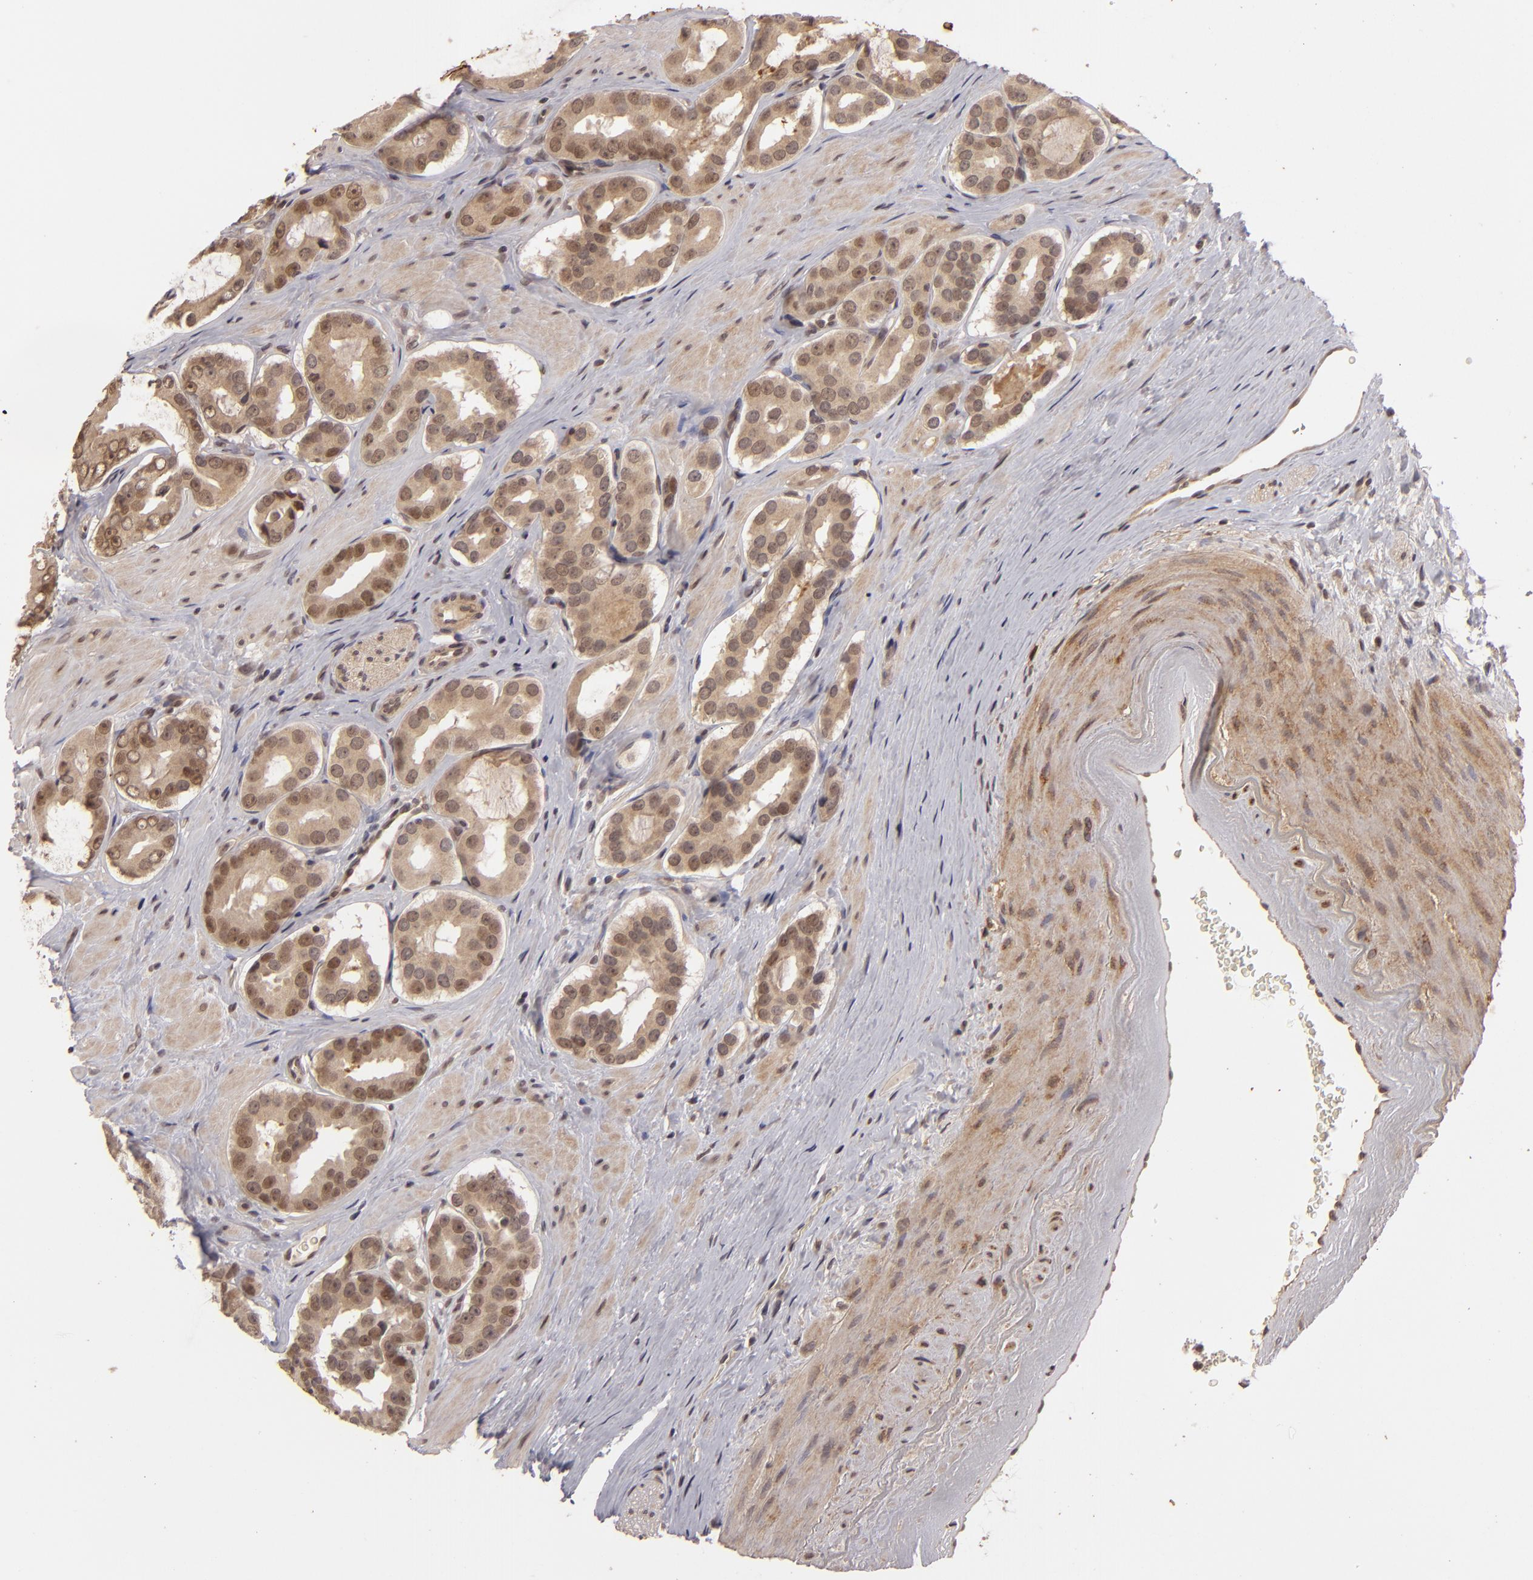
{"staining": {"intensity": "moderate", "quantity": ">75%", "location": "cytoplasmic/membranous"}, "tissue": "prostate cancer", "cell_type": "Tumor cells", "image_type": "cancer", "snomed": [{"axis": "morphology", "description": "Adenocarcinoma, Low grade"}, {"axis": "topography", "description": "Prostate"}], "caption": "A photomicrograph of prostate cancer stained for a protein shows moderate cytoplasmic/membranous brown staining in tumor cells. The staining was performed using DAB, with brown indicating positive protein expression. Nuclei are stained blue with hematoxylin.", "gene": "DFFA", "patient": {"sex": "male", "age": 59}}